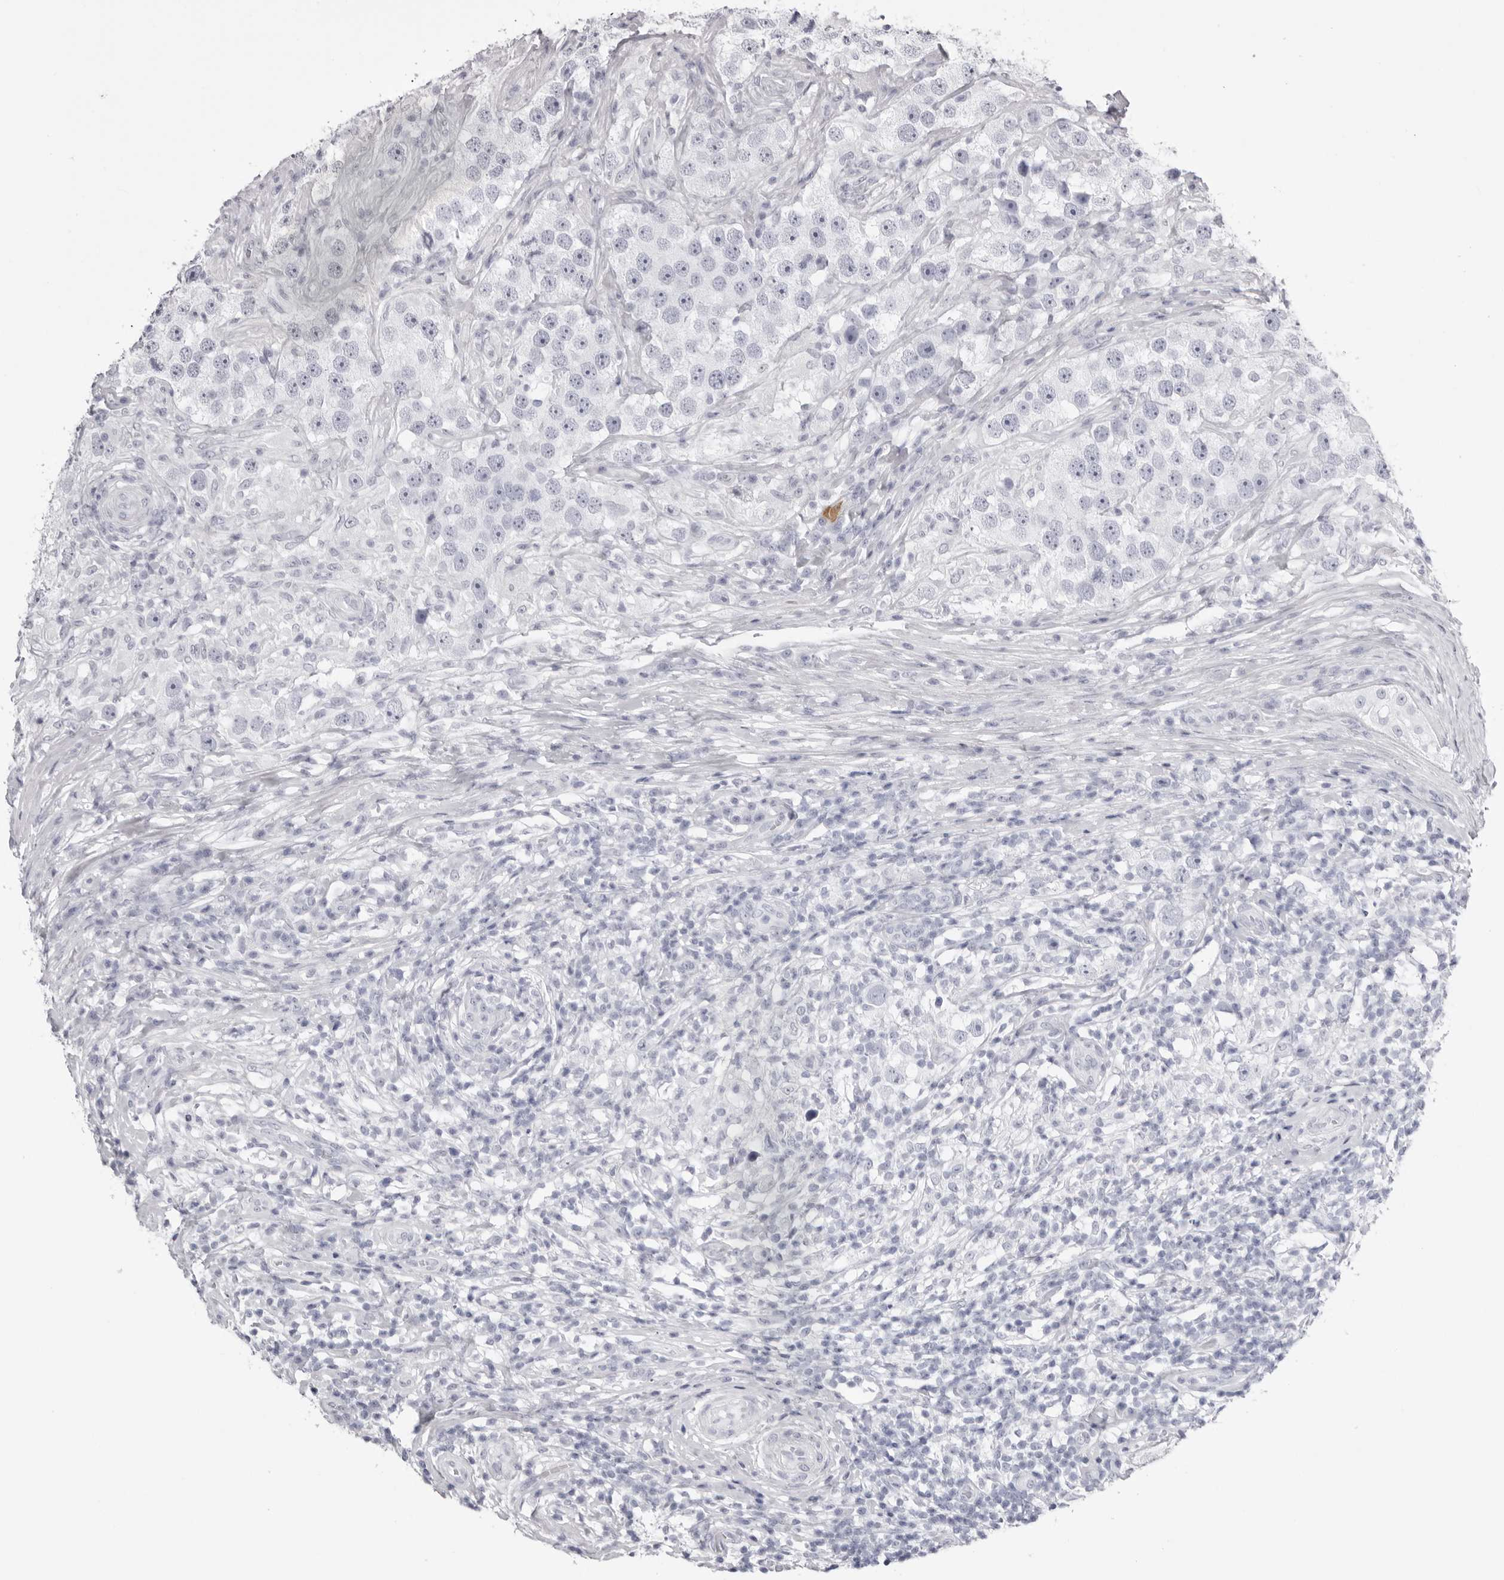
{"staining": {"intensity": "negative", "quantity": "none", "location": "none"}, "tissue": "testis cancer", "cell_type": "Tumor cells", "image_type": "cancer", "snomed": [{"axis": "morphology", "description": "Seminoma, NOS"}, {"axis": "topography", "description": "Testis"}], "caption": "This micrograph is of seminoma (testis) stained with immunohistochemistry (IHC) to label a protein in brown with the nuclei are counter-stained blue. There is no expression in tumor cells. Nuclei are stained in blue.", "gene": "TMOD4", "patient": {"sex": "male", "age": 49}}